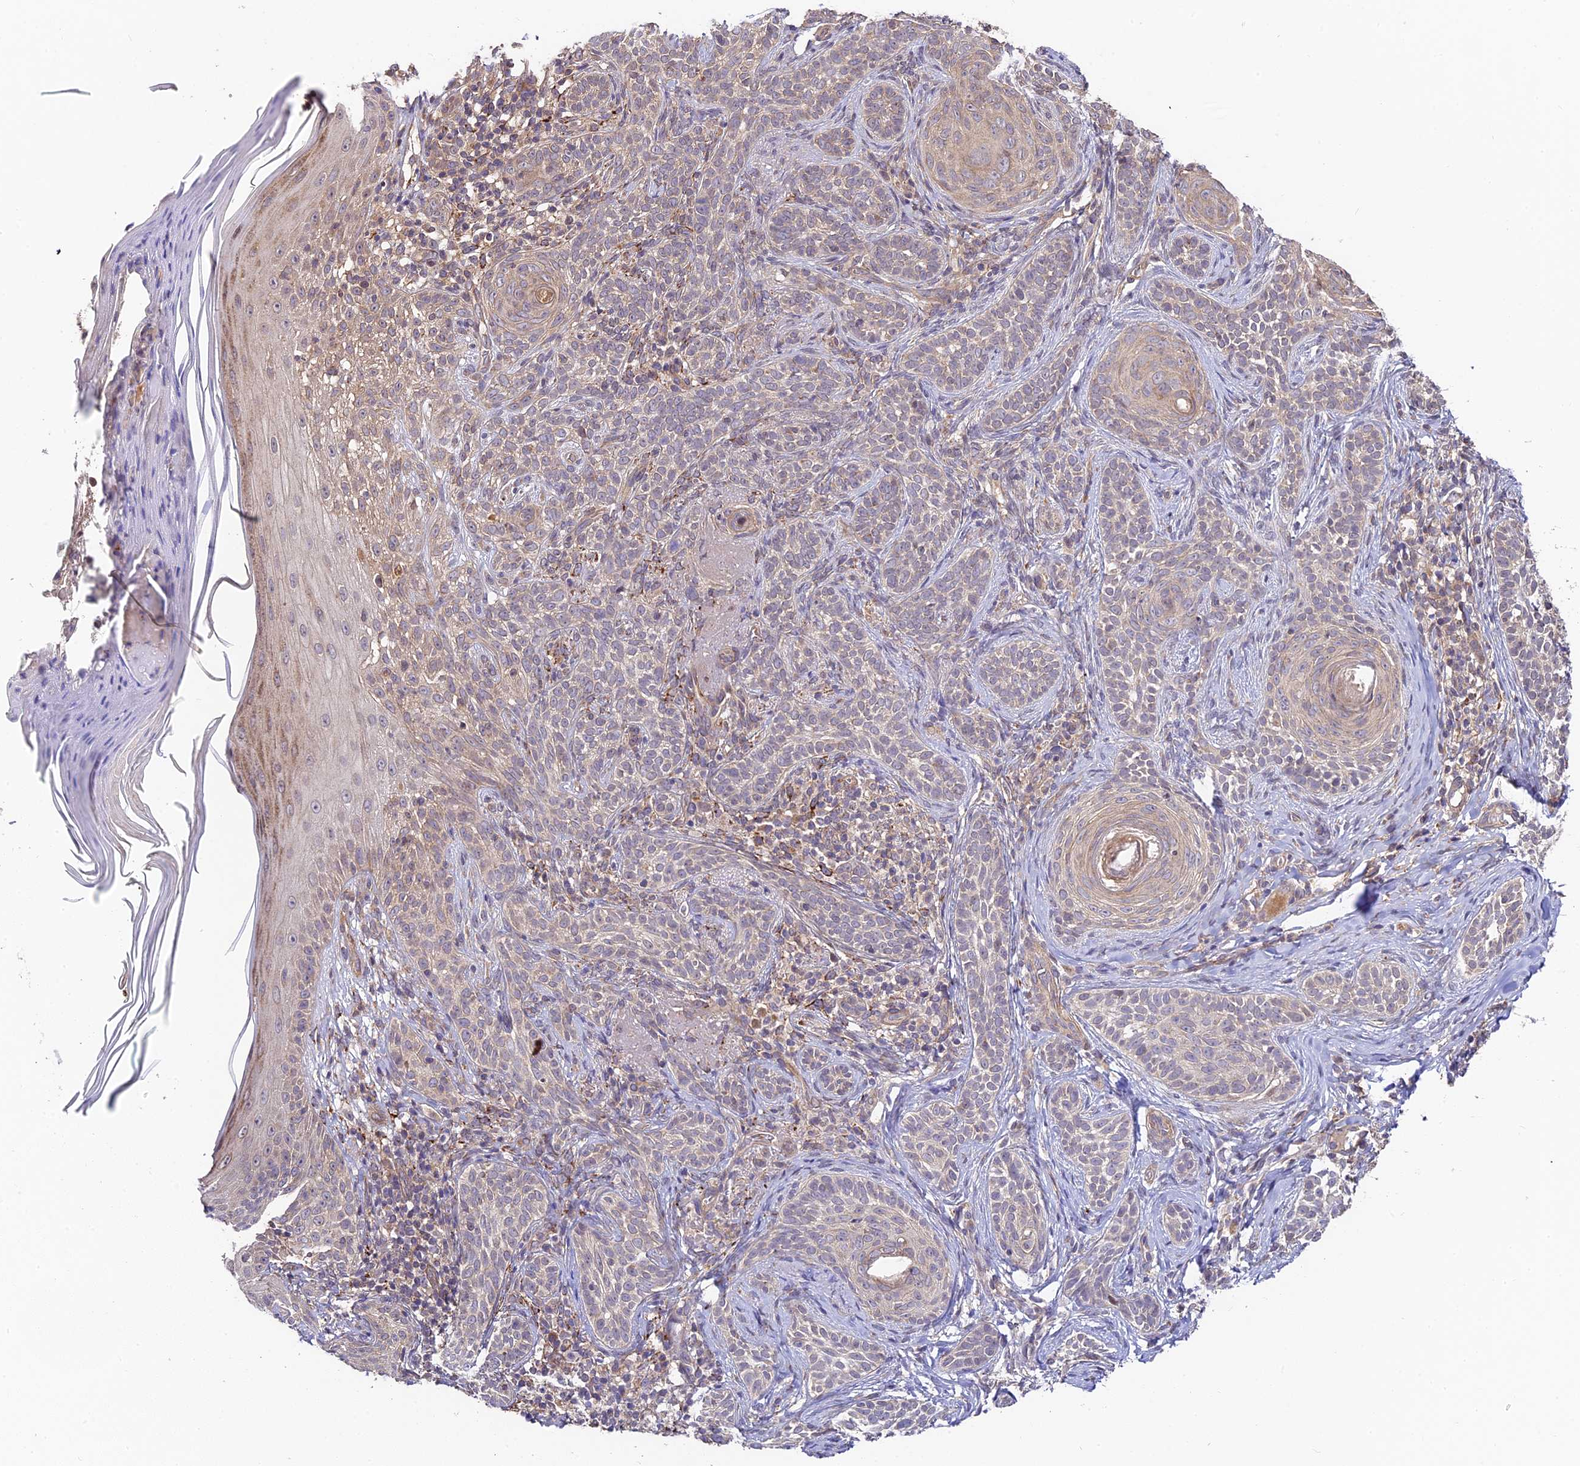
{"staining": {"intensity": "weak", "quantity": "<25%", "location": "nuclear"}, "tissue": "skin cancer", "cell_type": "Tumor cells", "image_type": "cancer", "snomed": [{"axis": "morphology", "description": "Basal cell carcinoma"}, {"axis": "topography", "description": "Skin"}], "caption": "Tumor cells show no significant protein expression in skin basal cell carcinoma.", "gene": "C3orf20", "patient": {"sex": "male", "age": 71}}